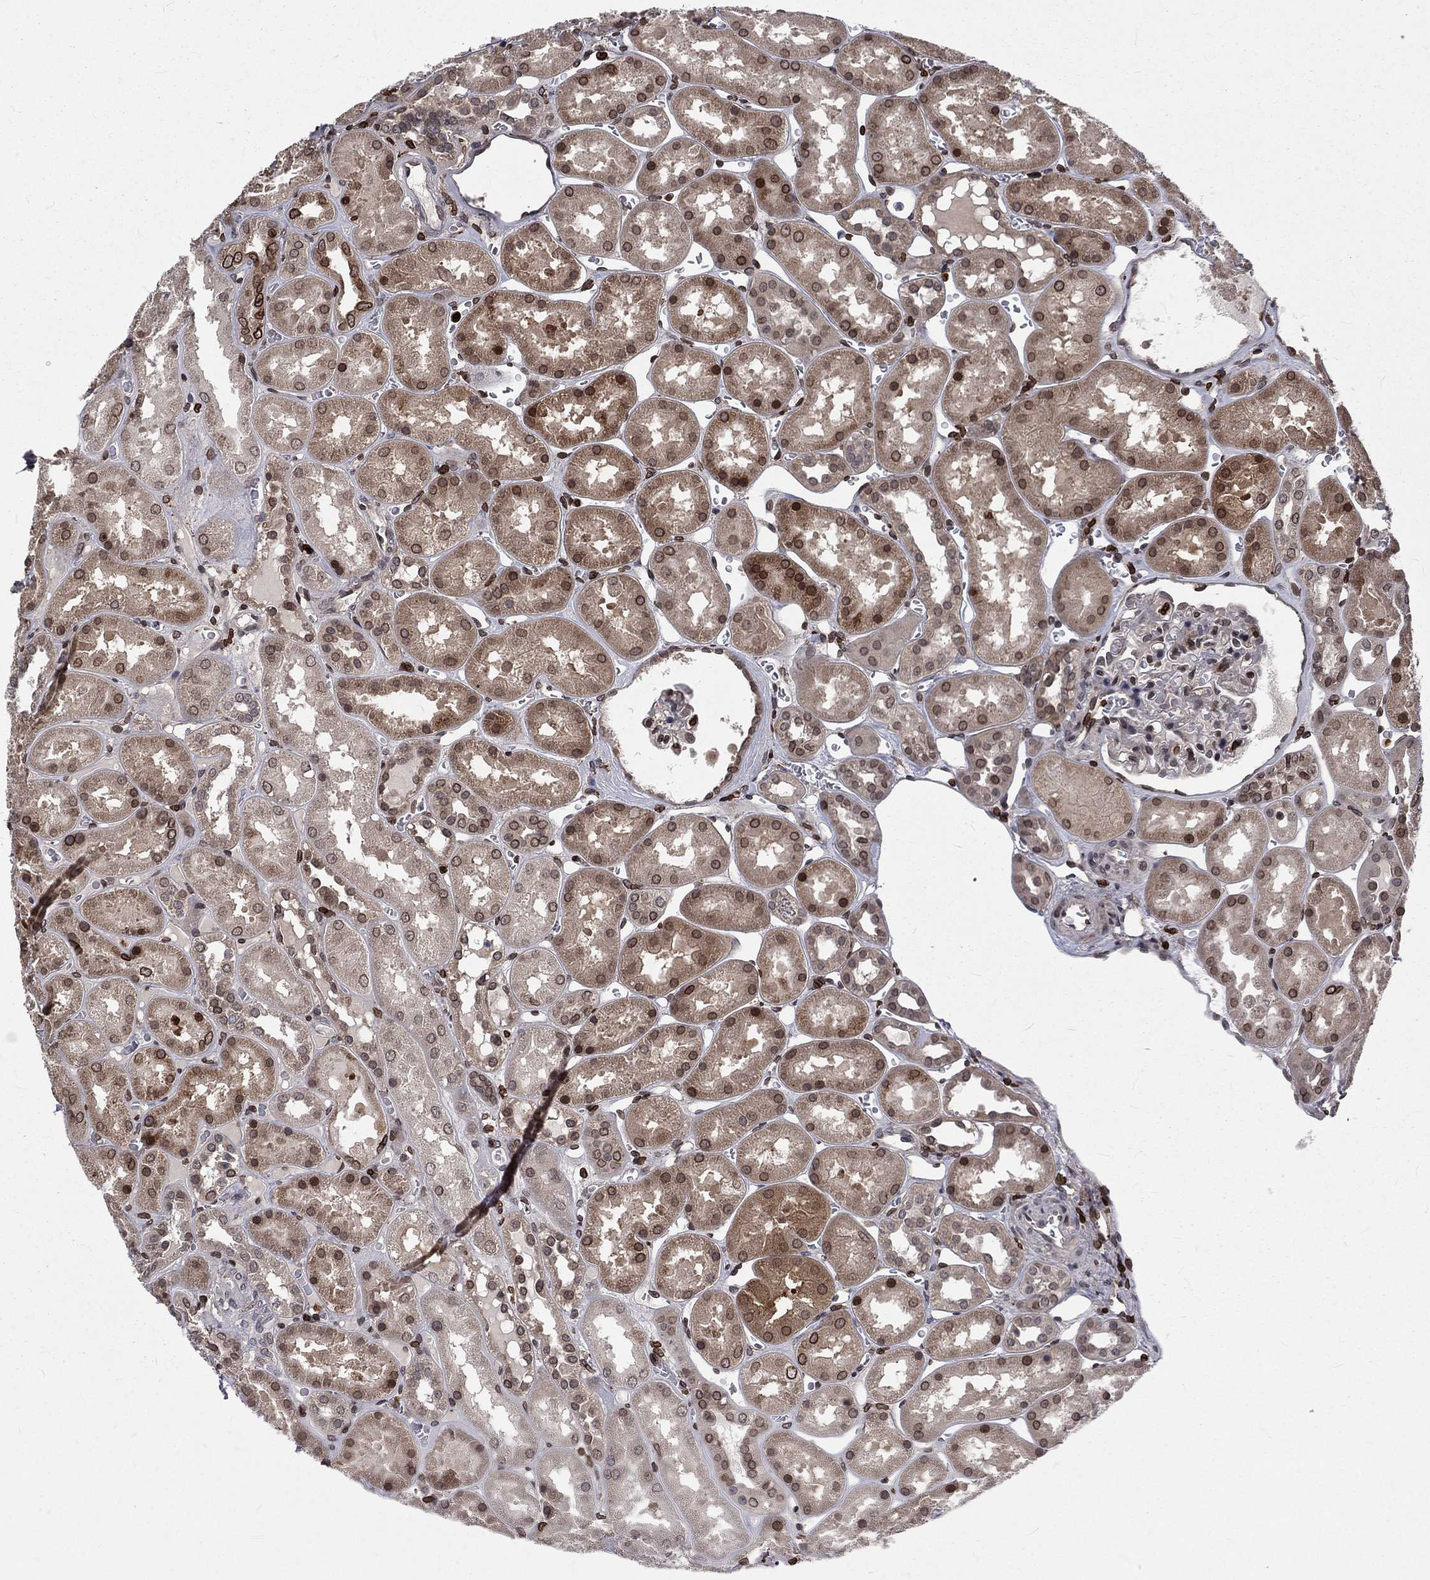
{"staining": {"intensity": "strong", "quantity": "<25%", "location": "nuclear"}, "tissue": "kidney", "cell_type": "Cells in glomeruli", "image_type": "normal", "snomed": [{"axis": "morphology", "description": "Normal tissue, NOS"}, {"axis": "topography", "description": "Kidney"}], "caption": "Strong nuclear staining is identified in about <25% of cells in glomeruli in unremarkable kidney.", "gene": "LBR", "patient": {"sex": "male", "age": 73}}